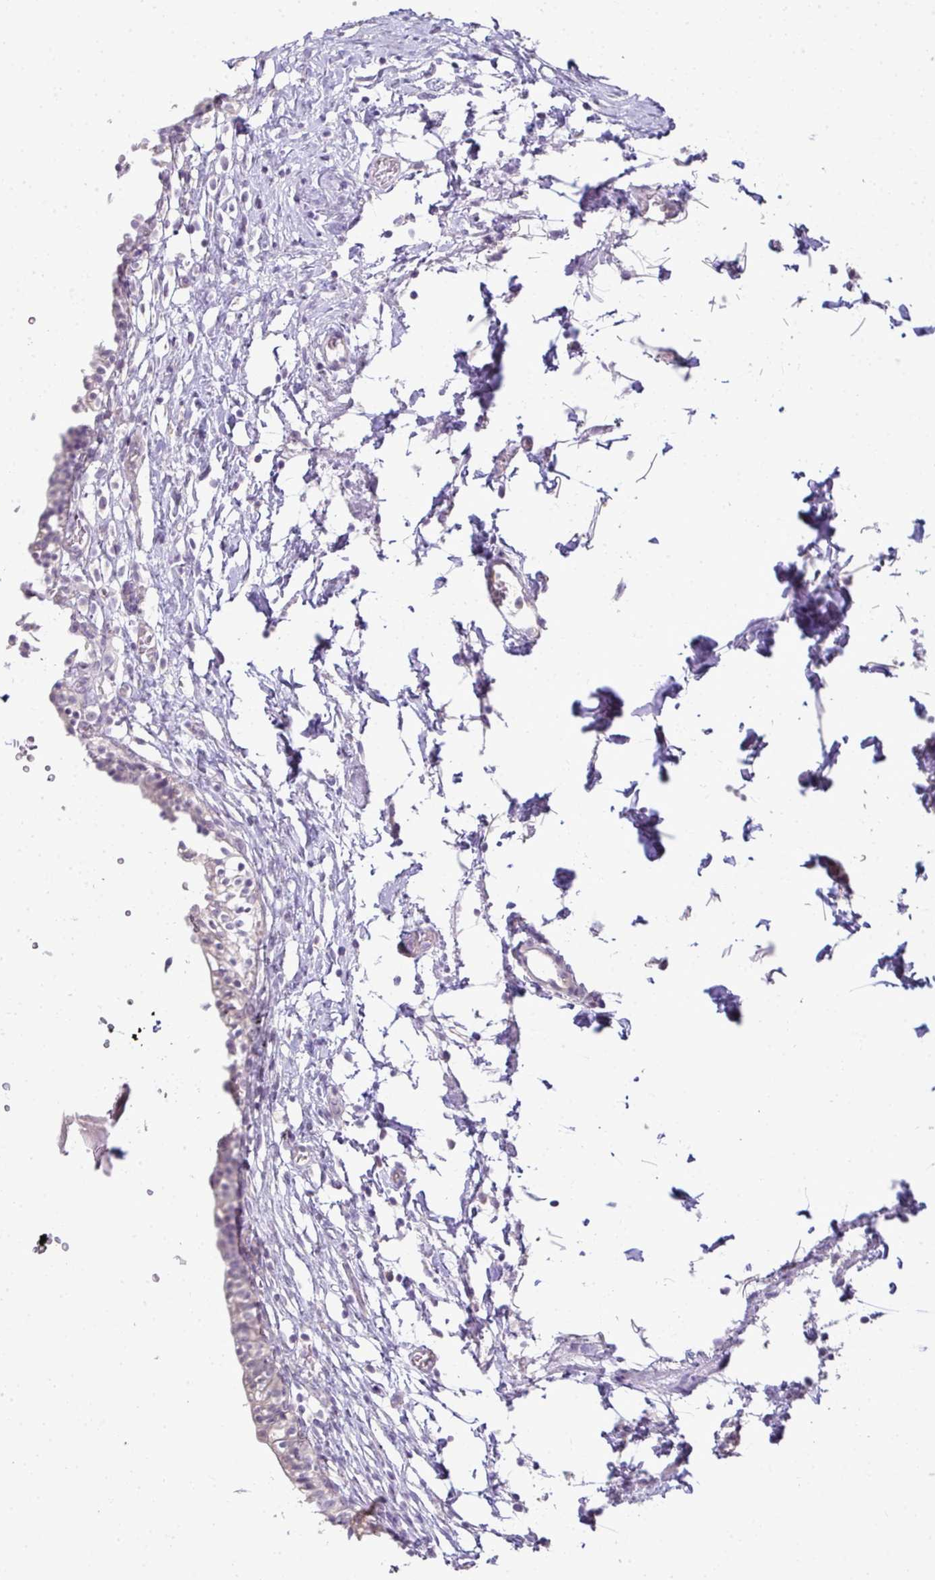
{"staining": {"intensity": "weak", "quantity": "25%-75%", "location": "cytoplasmic/membranous"}, "tissue": "urinary bladder", "cell_type": "Urothelial cells", "image_type": "normal", "snomed": [{"axis": "morphology", "description": "Normal tissue, NOS"}, {"axis": "topography", "description": "Urinary bladder"}, {"axis": "topography", "description": "Peripheral nerve tissue"}], "caption": "IHC micrograph of normal urinary bladder: human urinary bladder stained using immunohistochemistry displays low levels of weak protein expression localized specifically in the cytoplasmic/membranous of urothelial cells, appearing as a cytoplasmic/membranous brown color.", "gene": "CMPK1", "patient": {"sex": "male", "age": 55}}